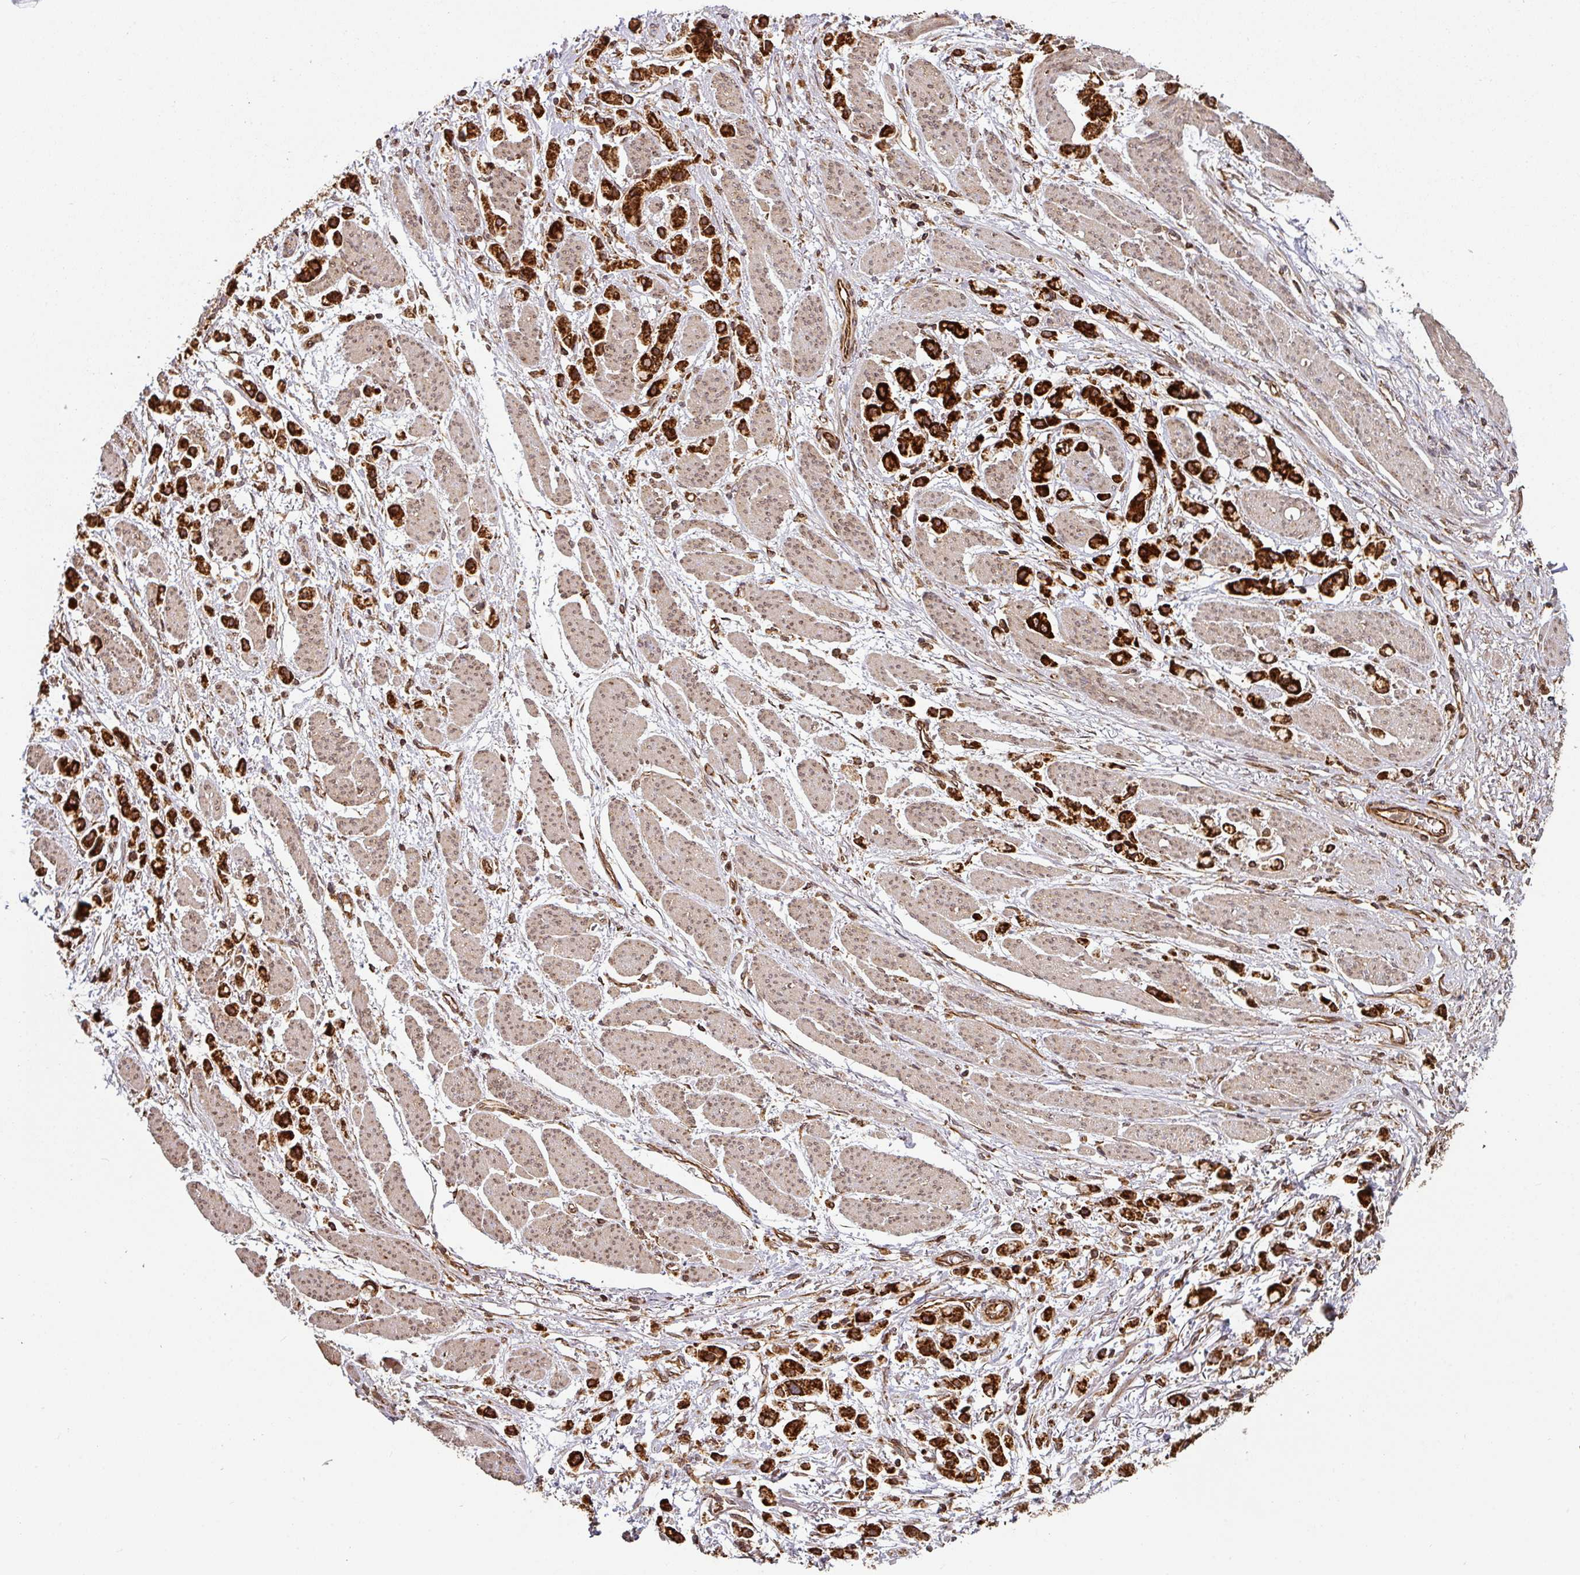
{"staining": {"intensity": "strong", "quantity": ">75%", "location": "cytoplasmic/membranous"}, "tissue": "stomach cancer", "cell_type": "Tumor cells", "image_type": "cancer", "snomed": [{"axis": "morphology", "description": "Adenocarcinoma, NOS"}, {"axis": "topography", "description": "Stomach"}], "caption": "Immunohistochemistry (IHC) of adenocarcinoma (stomach) demonstrates high levels of strong cytoplasmic/membranous expression in approximately >75% of tumor cells. (DAB IHC, brown staining for protein, blue staining for nuclei).", "gene": "TRAP1", "patient": {"sex": "female", "age": 81}}